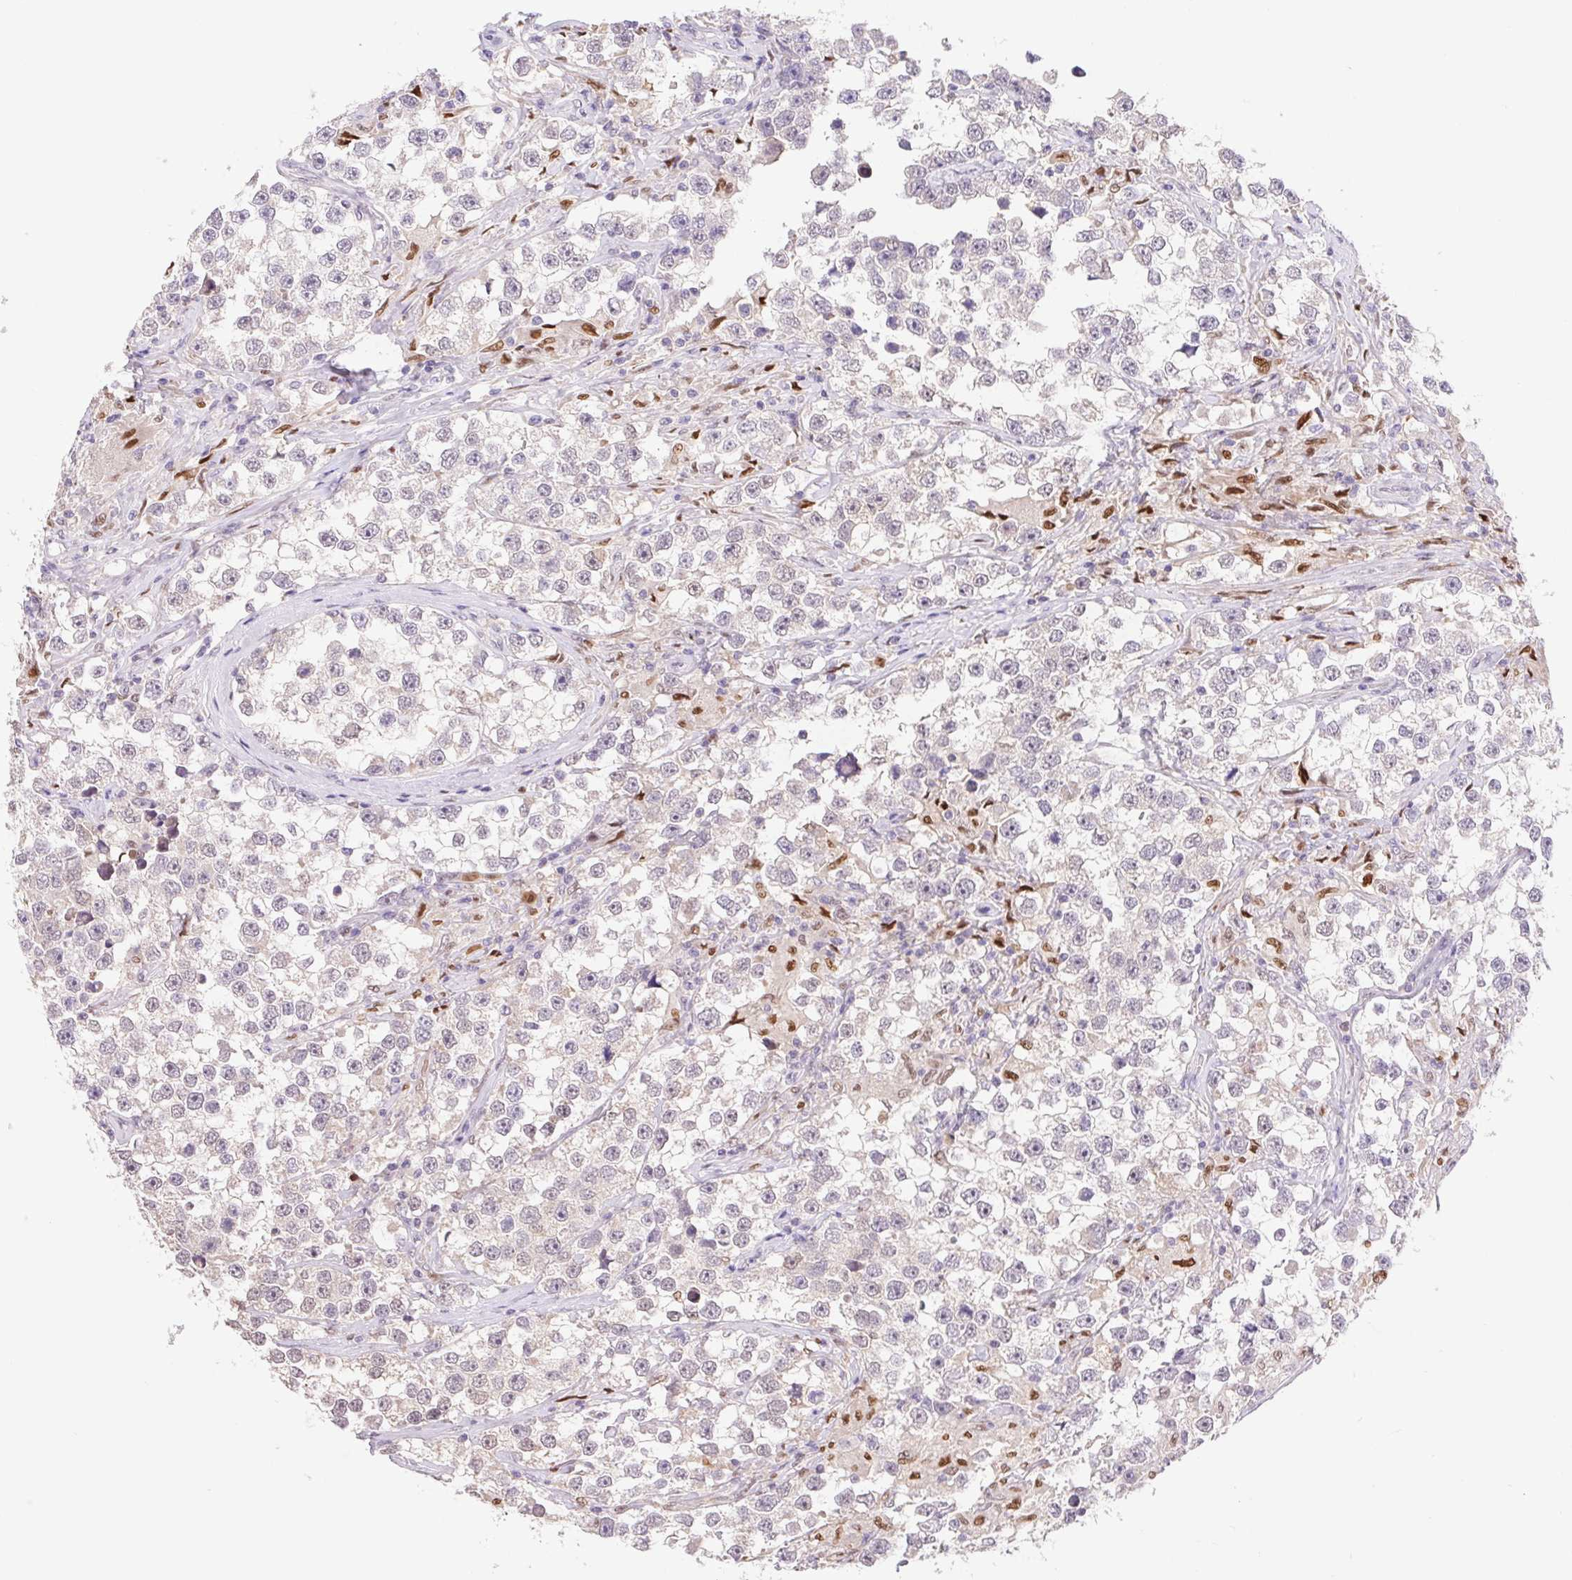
{"staining": {"intensity": "negative", "quantity": "none", "location": "none"}, "tissue": "testis cancer", "cell_type": "Tumor cells", "image_type": "cancer", "snomed": [{"axis": "morphology", "description": "Seminoma, NOS"}, {"axis": "topography", "description": "Testis"}], "caption": "The image displays no significant positivity in tumor cells of testis cancer.", "gene": "L3MBTL4", "patient": {"sex": "male", "age": 46}}